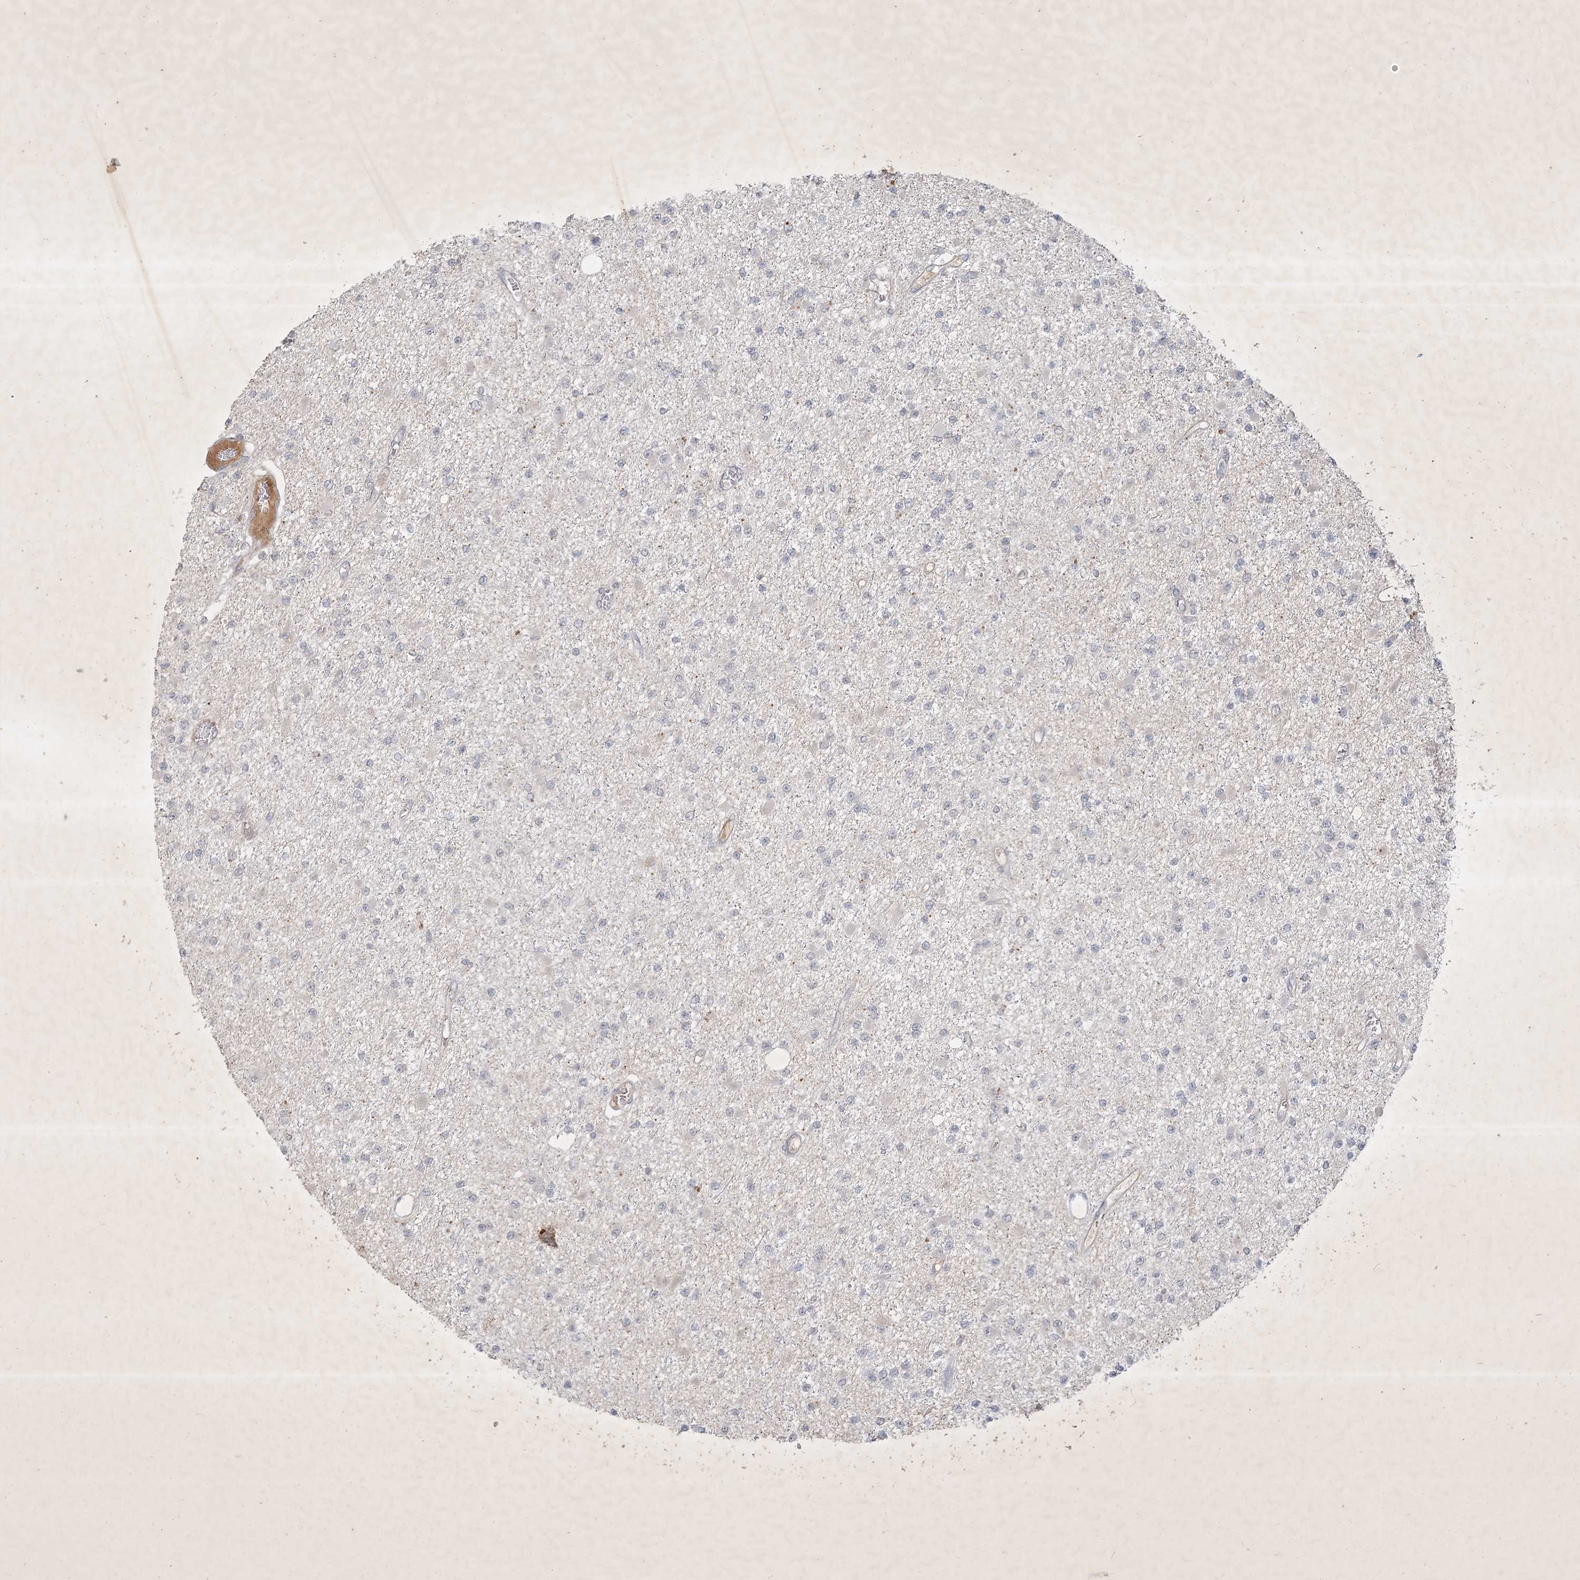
{"staining": {"intensity": "negative", "quantity": "none", "location": "none"}, "tissue": "glioma", "cell_type": "Tumor cells", "image_type": "cancer", "snomed": [{"axis": "morphology", "description": "Glioma, malignant, Low grade"}, {"axis": "topography", "description": "Brain"}], "caption": "An image of glioma stained for a protein demonstrates no brown staining in tumor cells. Nuclei are stained in blue.", "gene": "BOD1", "patient": {"sex": "female", "age": 22}}